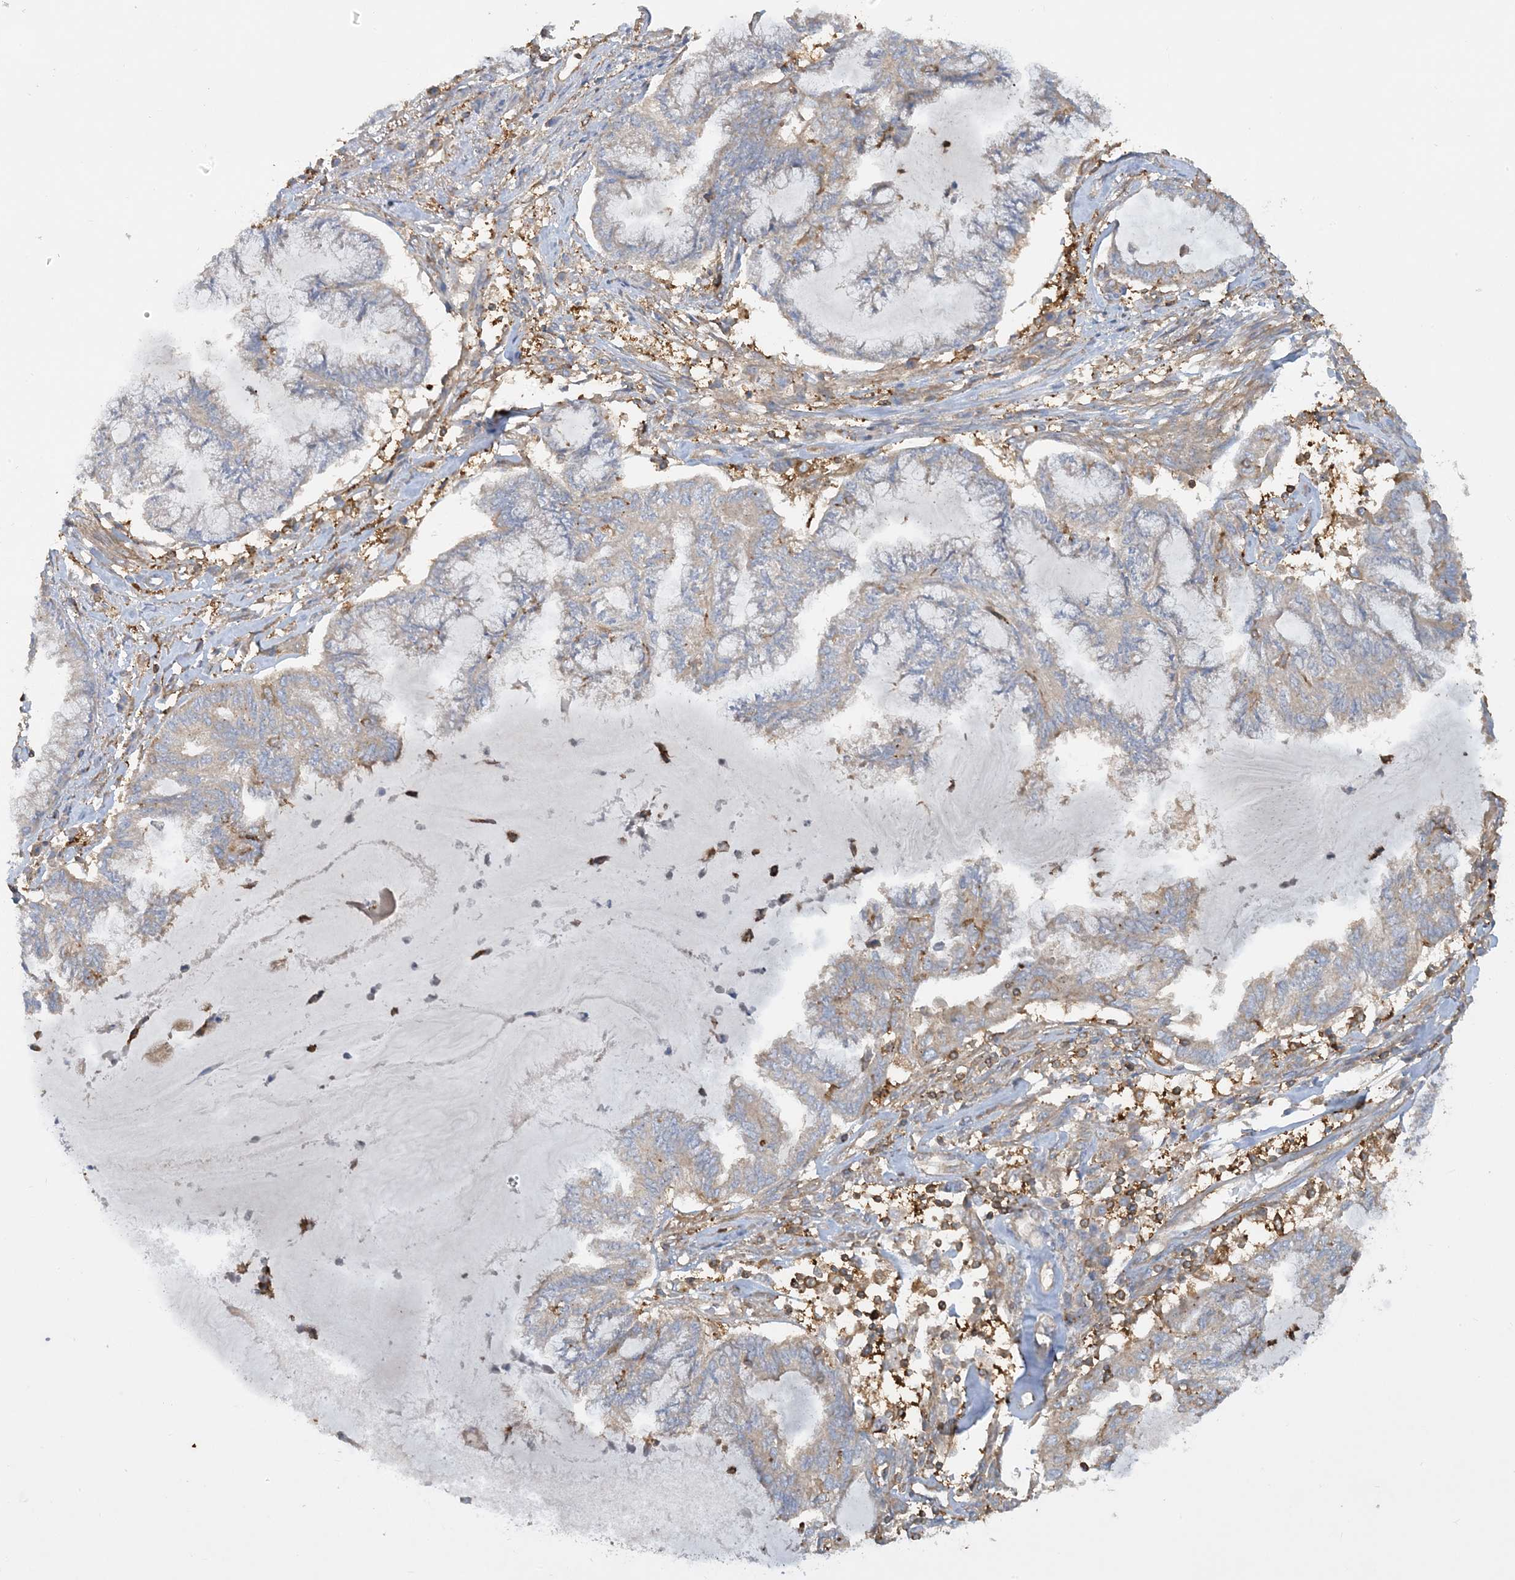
{"staining": {"intensity": "weak", "quantity": "<25%", "location": "cytoplasmic/membranous"}, "tissue": "endometrial cancer", "cell_type": "Tumor cells", "image_type": "cancer", "snomed": [{"axis": "morphology", "description": "Adenocarcinoma, NOS"}, {"axis": "topography", "description": "Endometrium"}], "caption": "Endometrial adenocarcinoma was stained to show a protein in brown. There is no significant staining in tumor cells.", "gene": "SFMBT2", "patient": {"sex": "female", "age": 86}}